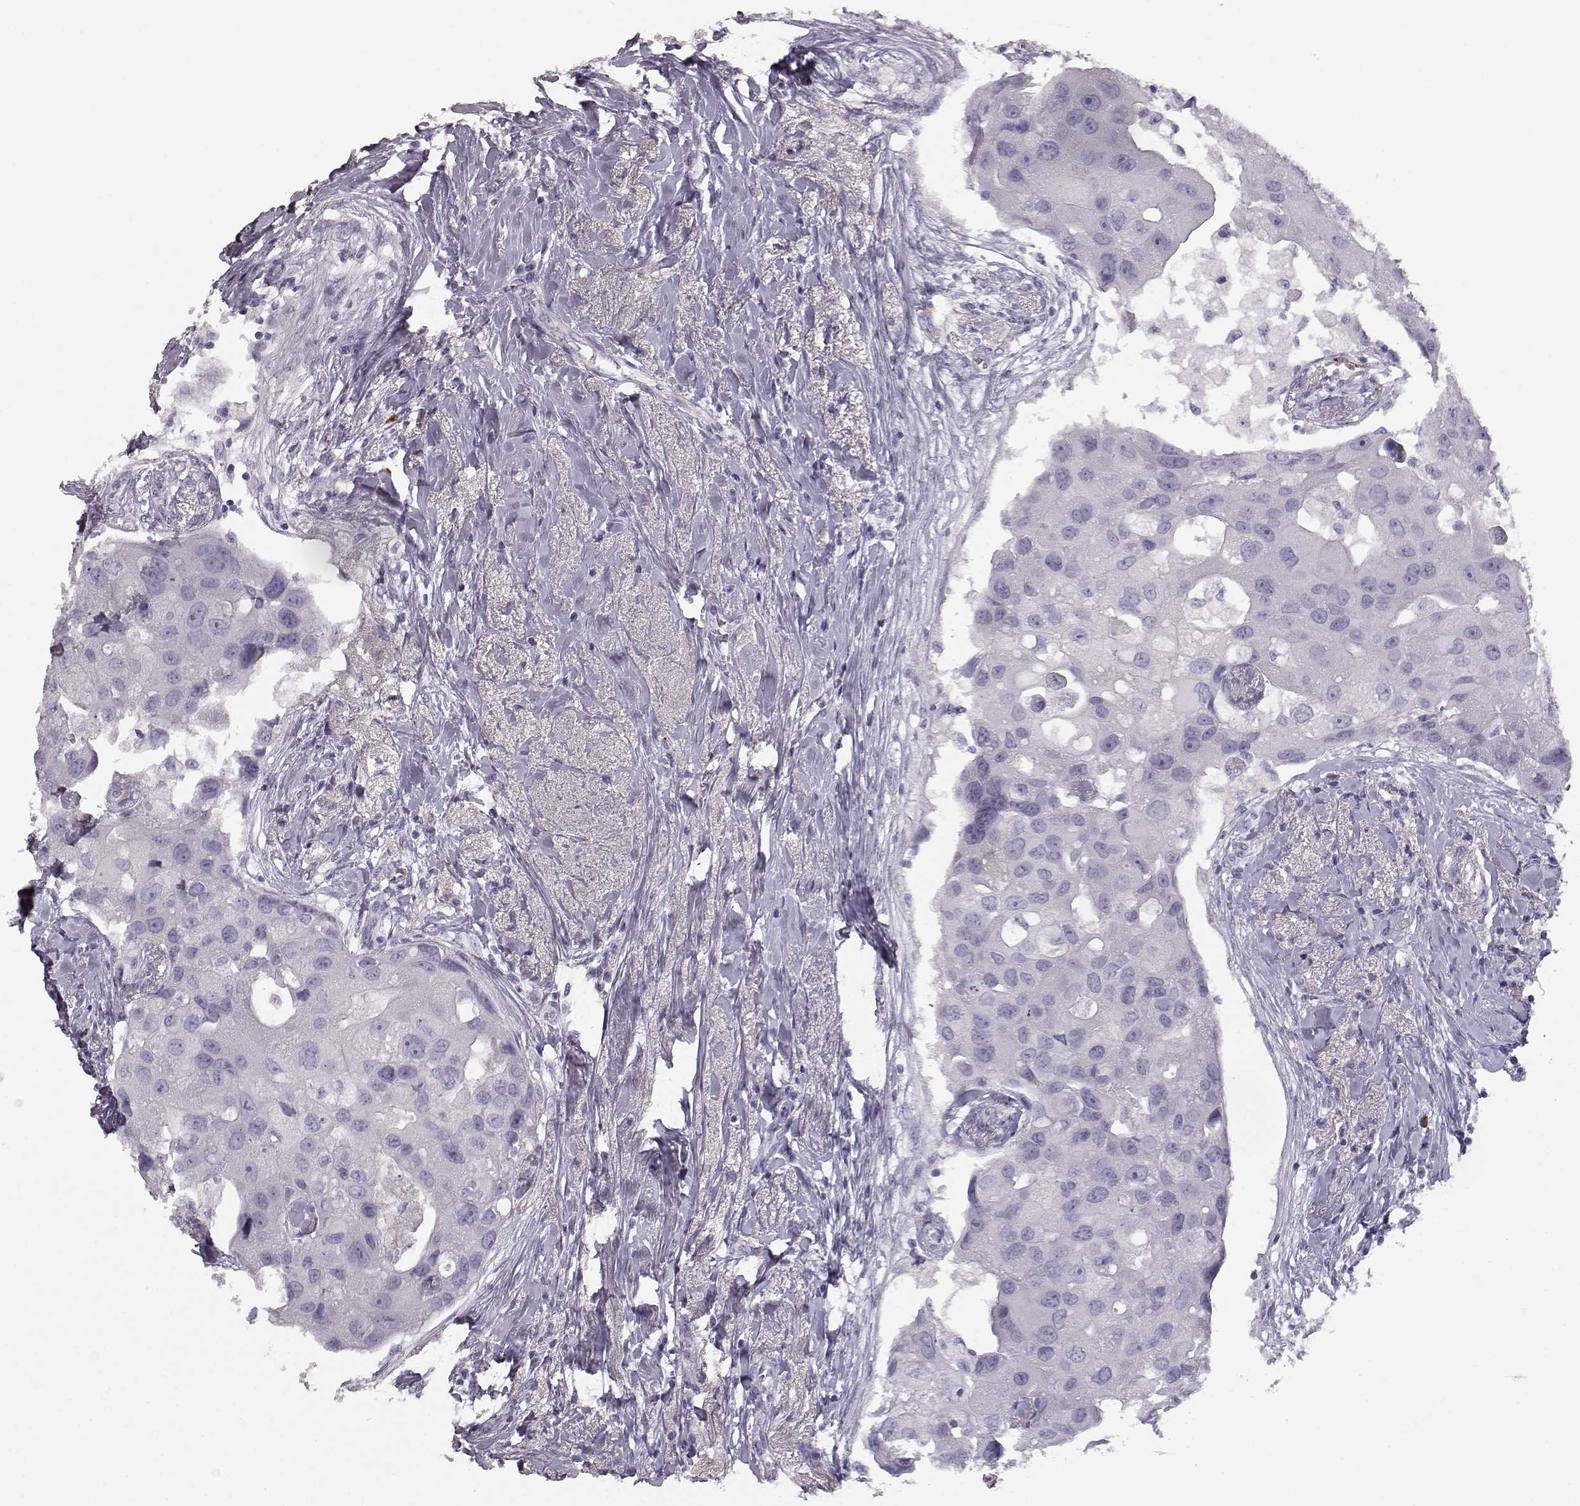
{"staining": {"intensity": "negative", "quantity": "none", "location": "none"}, "tissue": "breast cancer", "cell_type": "Tumor cells", "image_type": "cancer", "snomed": [{"axis": "morphology", "description": "Duct carcinoma"}, {"axis": "topography", "description": "Breast"}], "caption": "This image is of breast cancer (infiltrating ductal carcinoma) stained with immunohistochemistry to label a protein in brown with the nuclei are counter-stained blue. There is no positivity in tumor cells.", "gene": "CCL19", "patient": {"sex": "female", "age": 43}}